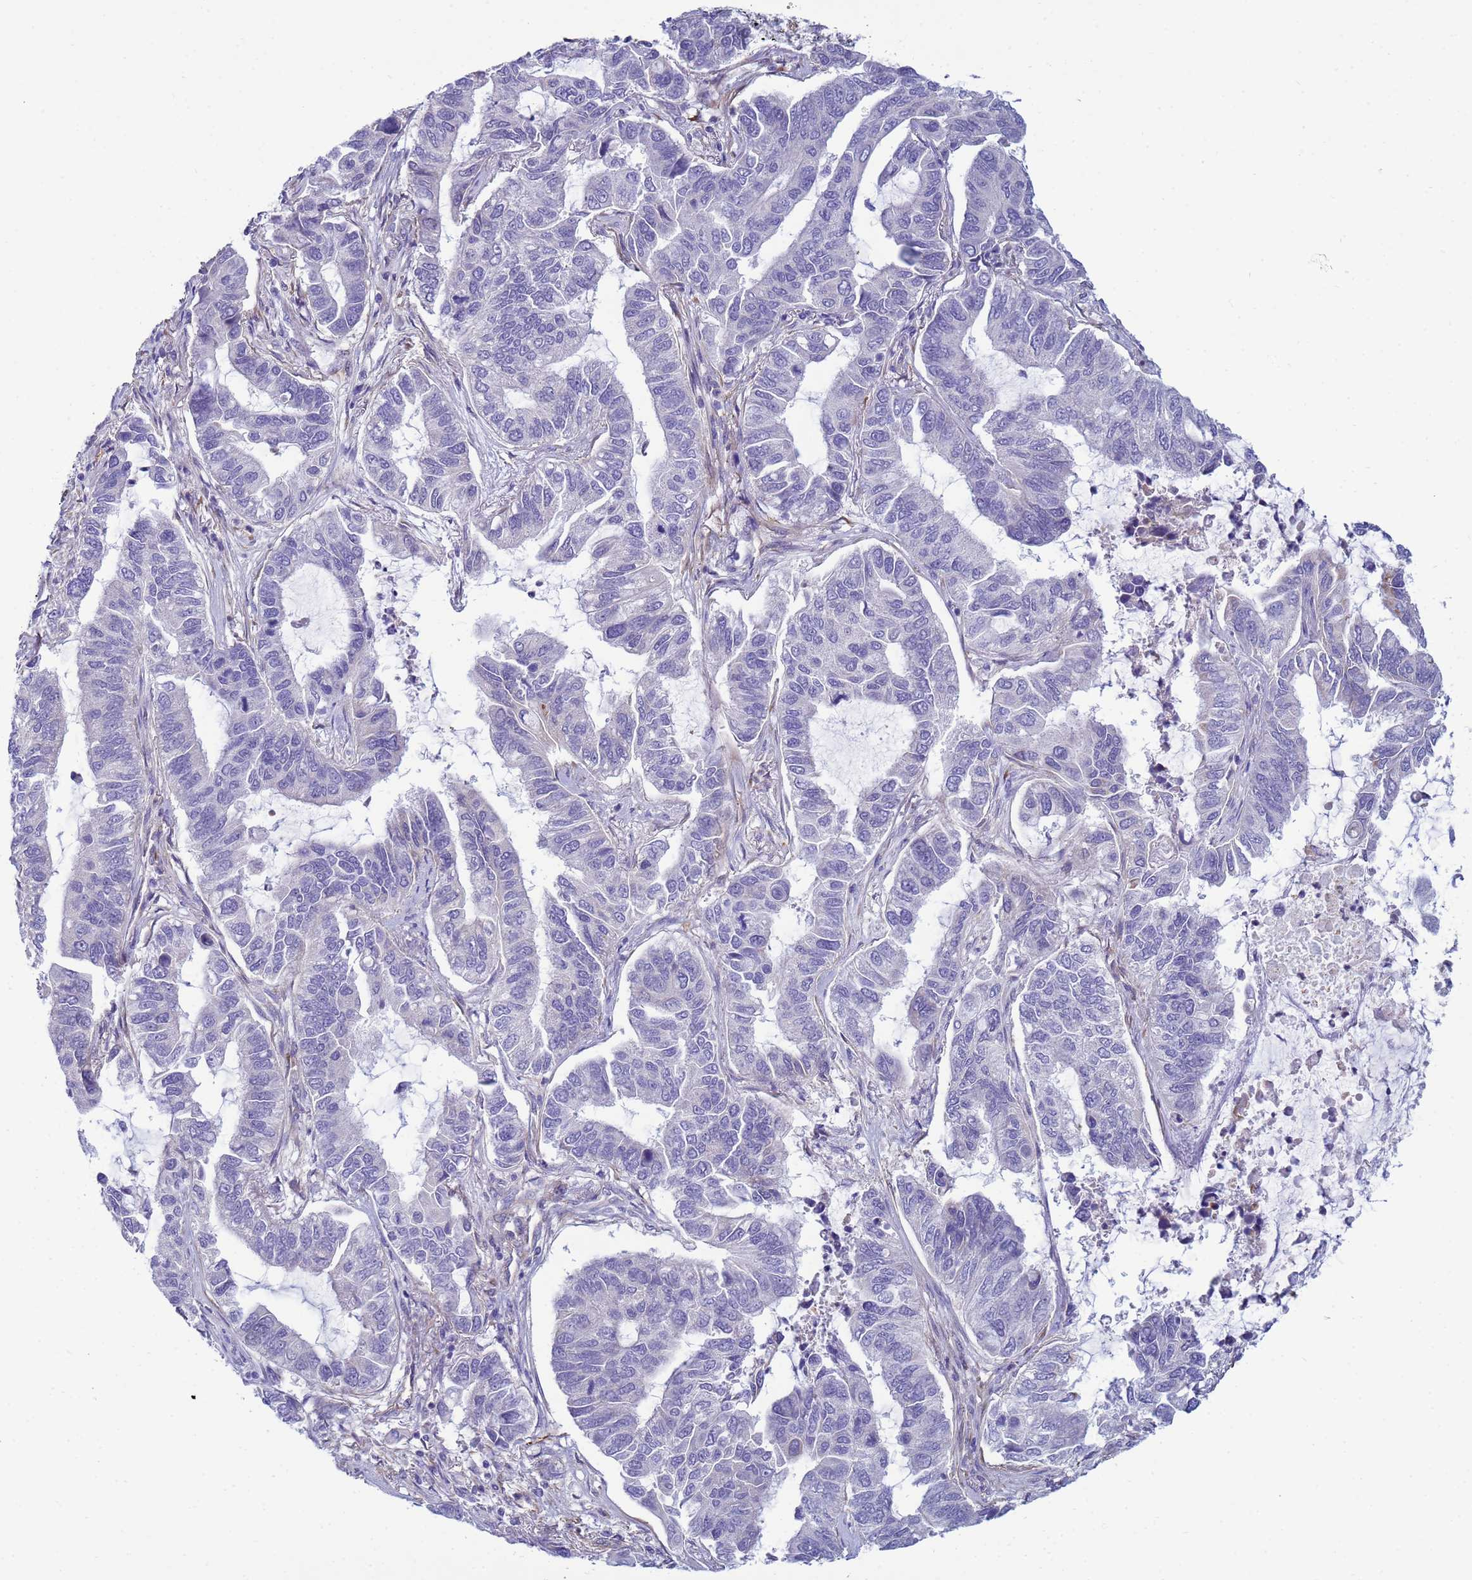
{"staining": {"intensity": "negative", "quantity": "none", "location": "none"}, "tissue": "lung cancer", "cell_type": "Tumor cells", "image_type": "cancer", "snomed": [{"axis": "morphology", "description": "Adenocarcinoma, NOS"}, {"axis": "topography", "description": "Lung"}], "caption": "IHC histopathology image of lung cancer (adenocarcinoma) stained for a protein (brown), which demonstrates no expression in tumor cells.", "gene": "TRPC6", "patient": {"sex": "male", "age": 64}}